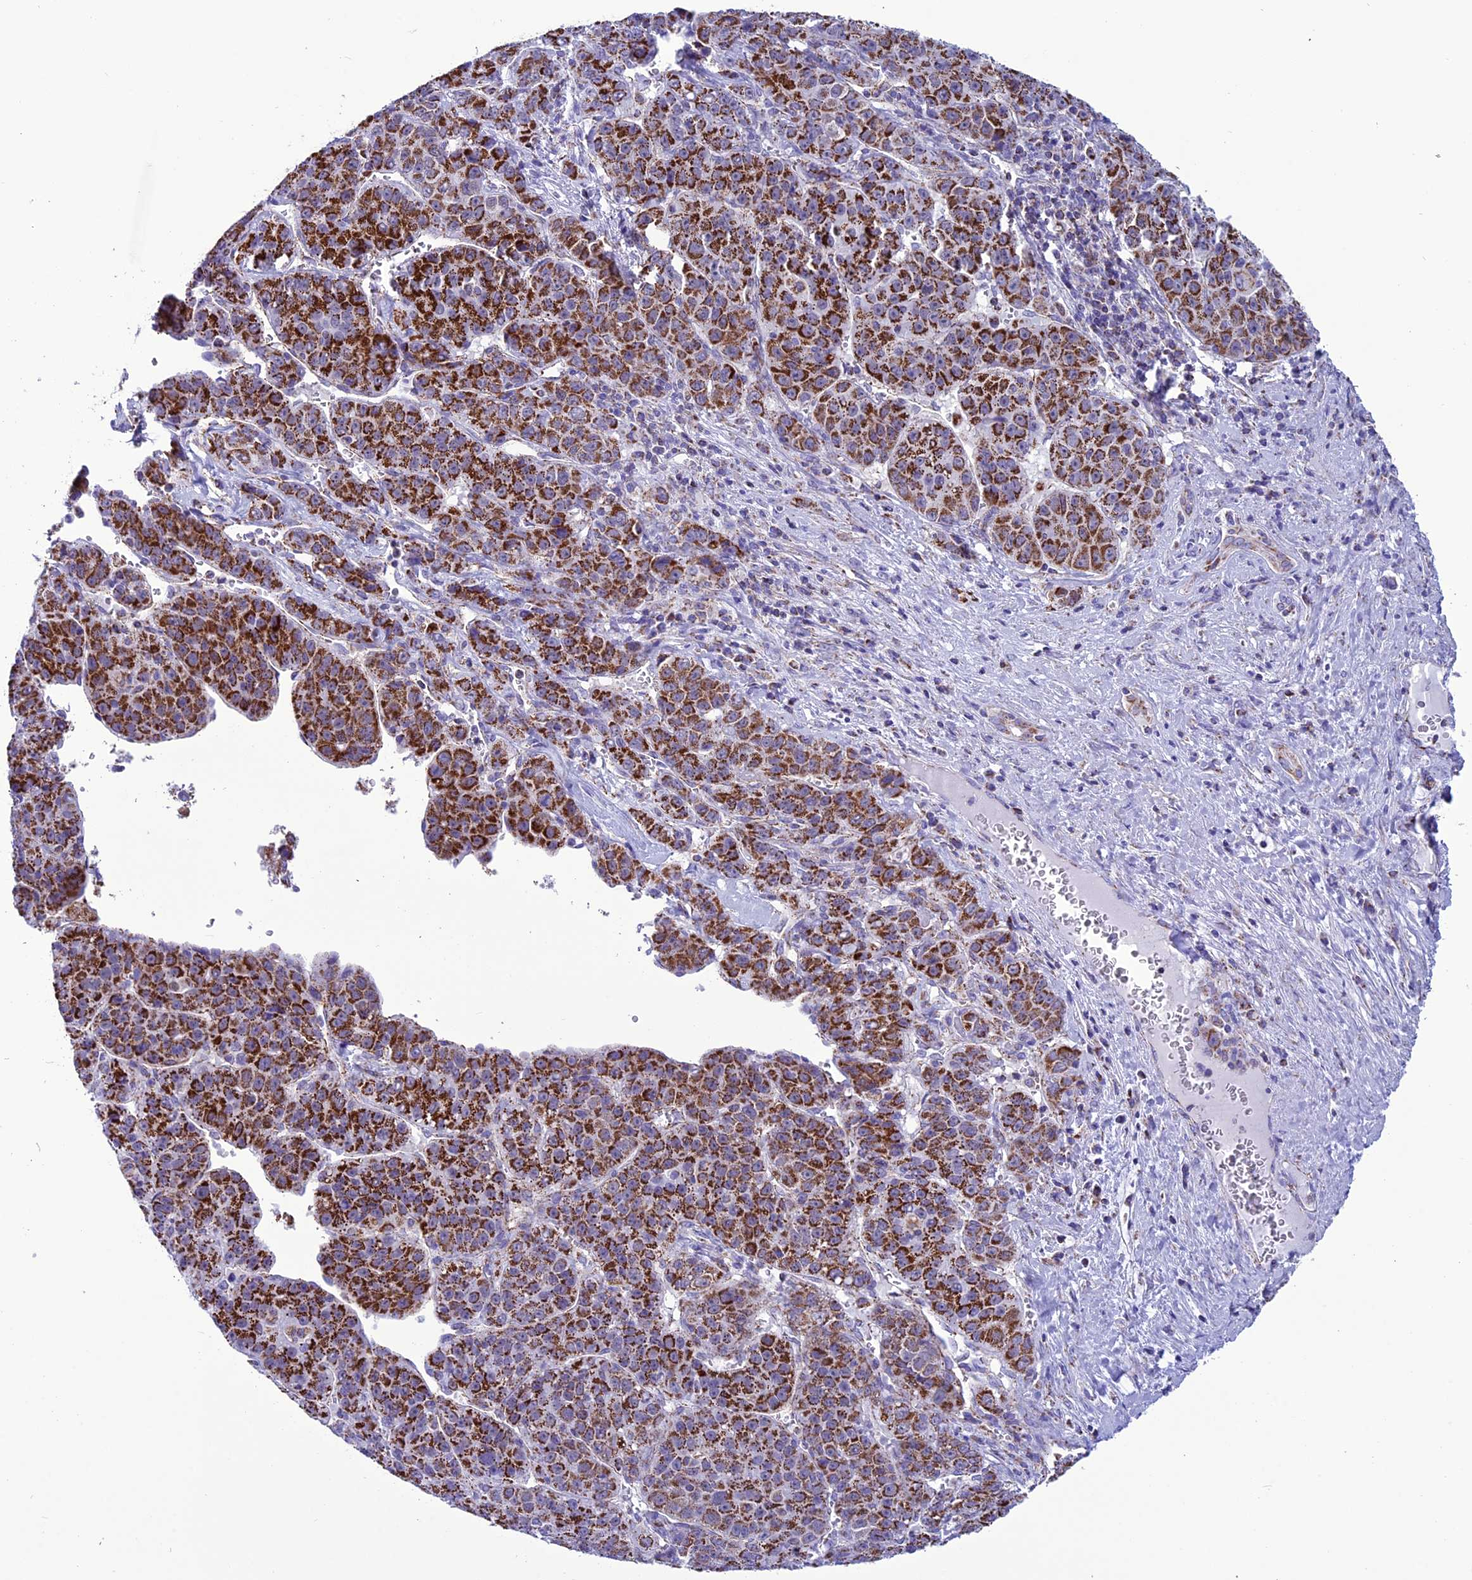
{"staining": {"intensity": "strong", "quantity": ">75%", "location": "cytoplasmic/membranous"}, "tissue": "liver cancer", "cell_type": "Tumor cells", "image_type": "cancer", "snomed": [{"axis": "morphology", "description": "Carcinoma, Hepatocellular, NOS"}, {"axis": "topography", "description": "Liver"}], "caption": "High-magnification brightfield microscopy of hepatocellular carcinoma (liver) stained with DAB (brown) and counterstained with hematoxylin (blue). tumor cells exhibit strong cytoplasmic/membranous positivity is identified in about>75% of cells.", "gene": "ICA1L", "patient": {"sex": "female", "age": 53}}